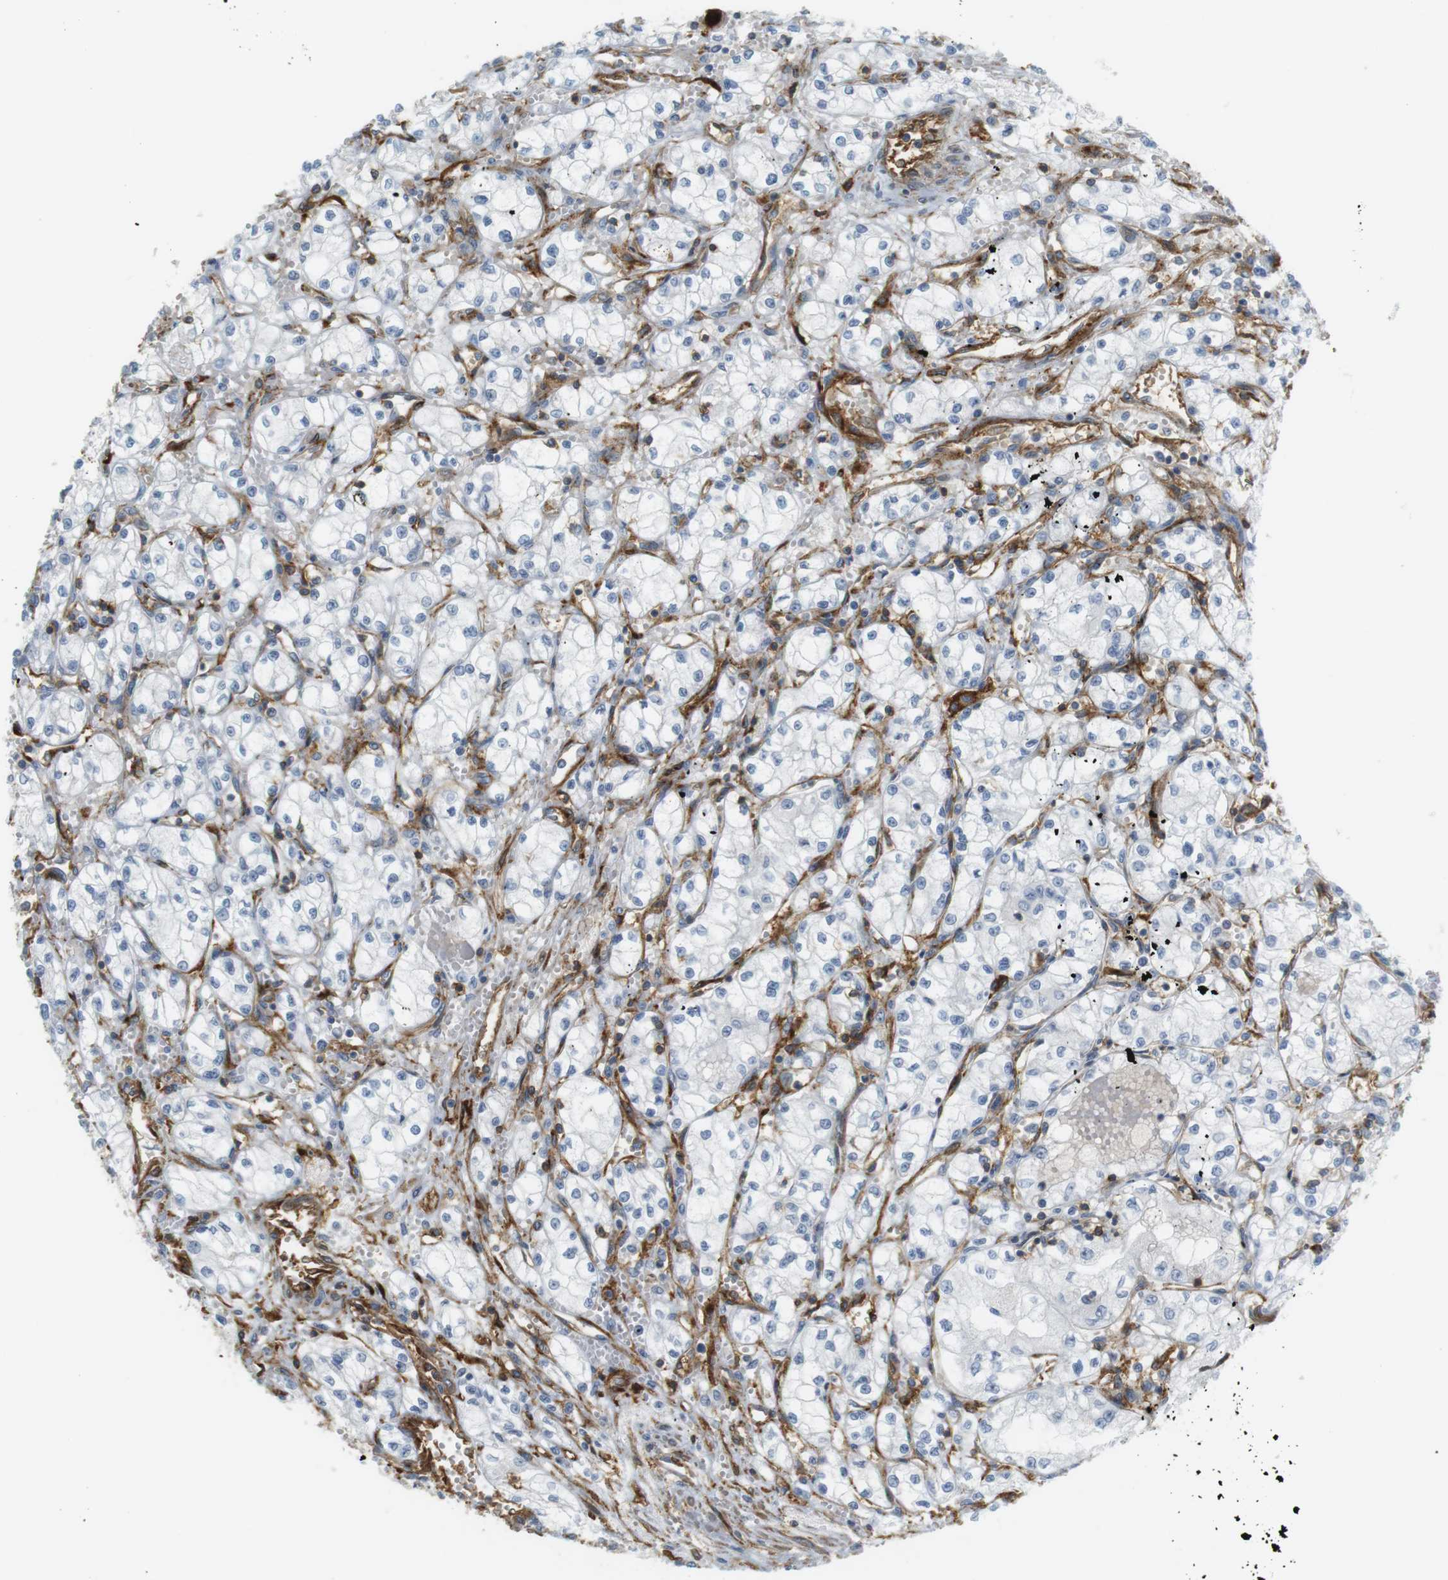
{"staining": {"intensity": "negative", "quantity": "none", "location": "none"}, "tissue": "renal cancer", "cell_type": "Tumor cells", "image_type": "cancer", "snomed": [{"axis": "morphology", "description": "Normal tissue, NOS"}, {"axis": "morphology", "description": "Adenocarcinoma, NOS"}, {"axis": "topography", "description": "Kidney"}], "caption": "Immunohistochemical staining of human renal adenocarcinoma displays no significant positivity in tumor cells.", "gene": "F2R", "patient": {"sex": "male", "age": 59}}